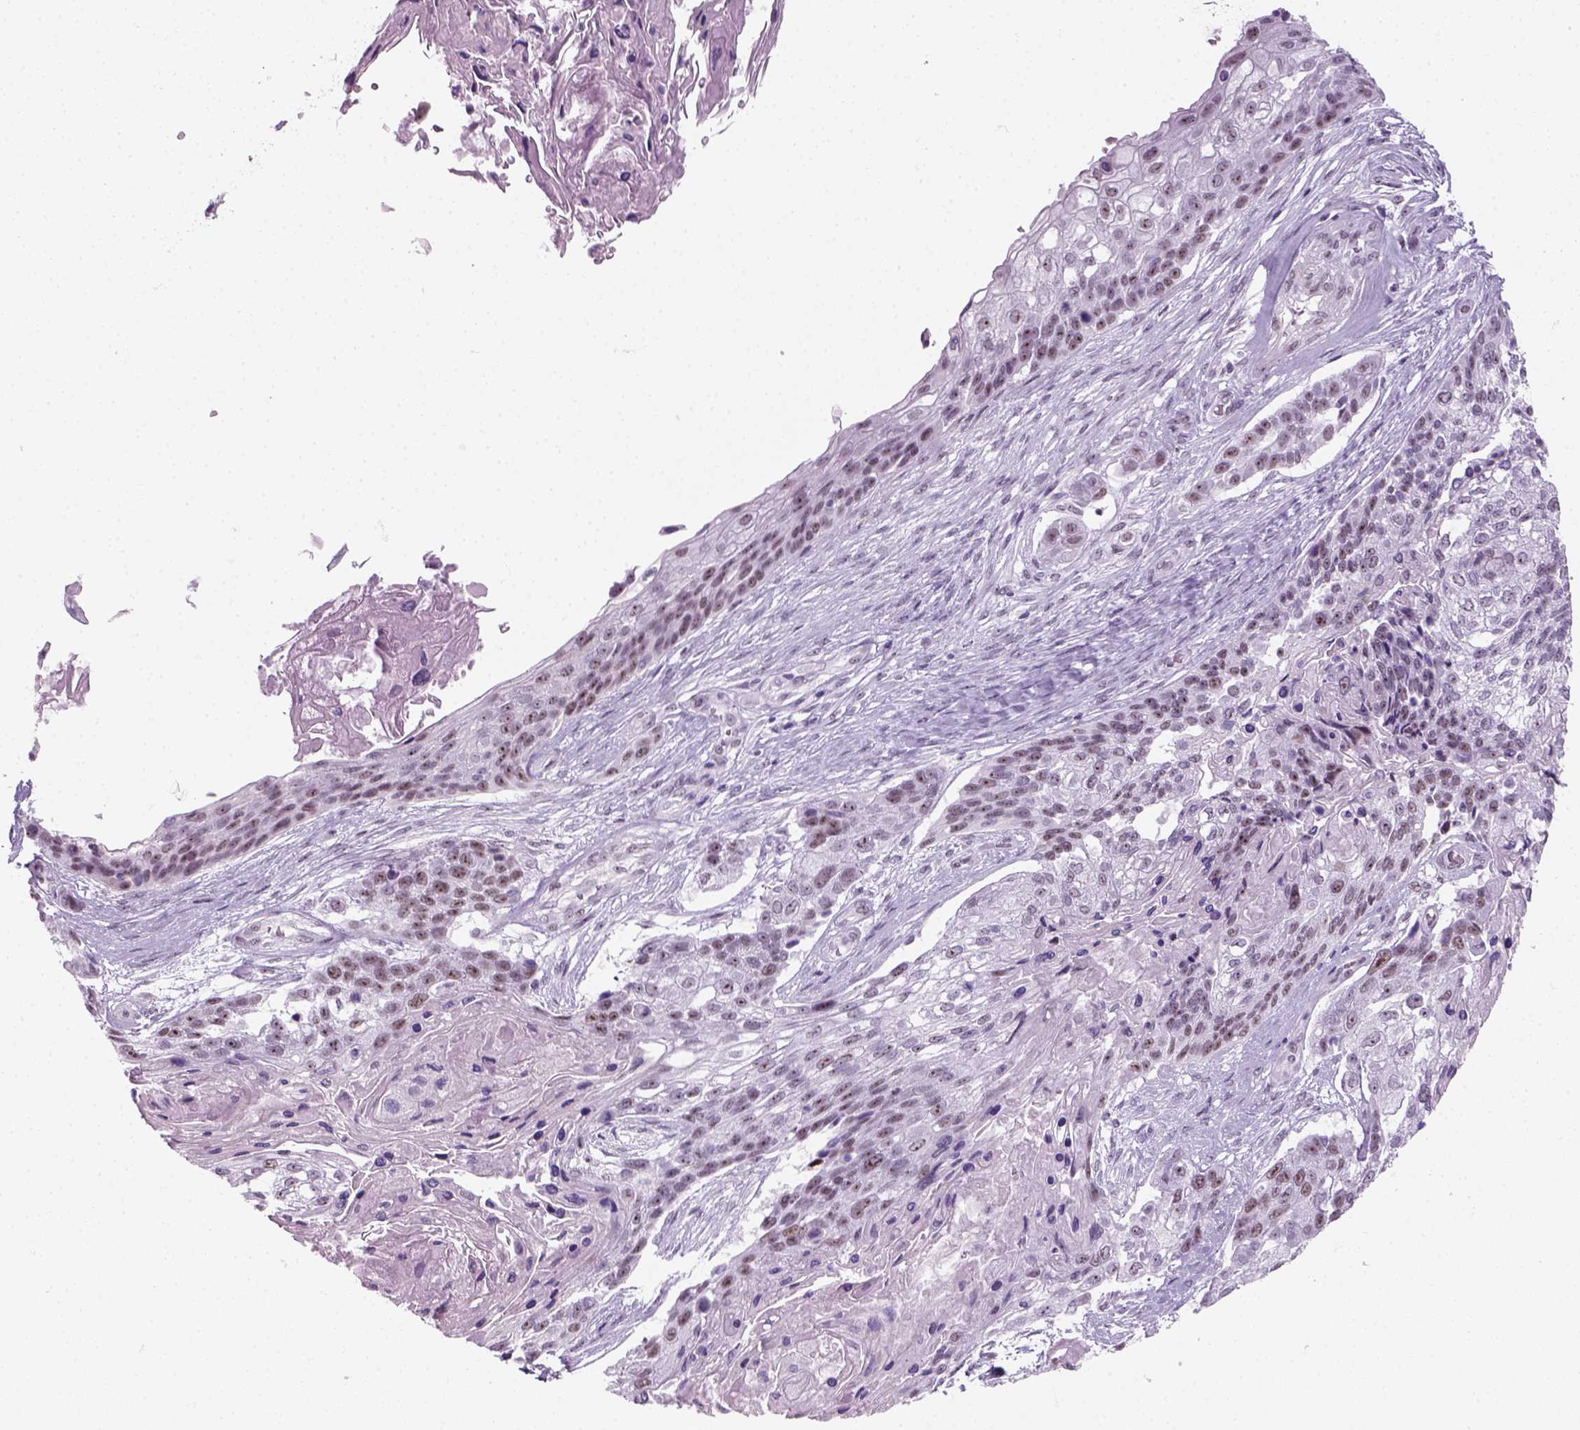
{"staining": {"intensity": "weak", "quantity": ">75%", "location": "nuclear"}, "tissue": "lung cancer", "cell_type": "Tumor cells", "image_type": "cancer", "snomed": [{"axis": "morphology", "description": "Squamous cell carcinoma, NOS"}, {"axis": "topography", "description": "Lung"}], "caption": "The immunohistochemical stain labels weak nuclear staining in tumor cells of lung cancer (squamous cell carcinoma) tissue.", "gene": "ZNF865", "patient": {"sex": "male", "age": 69}}